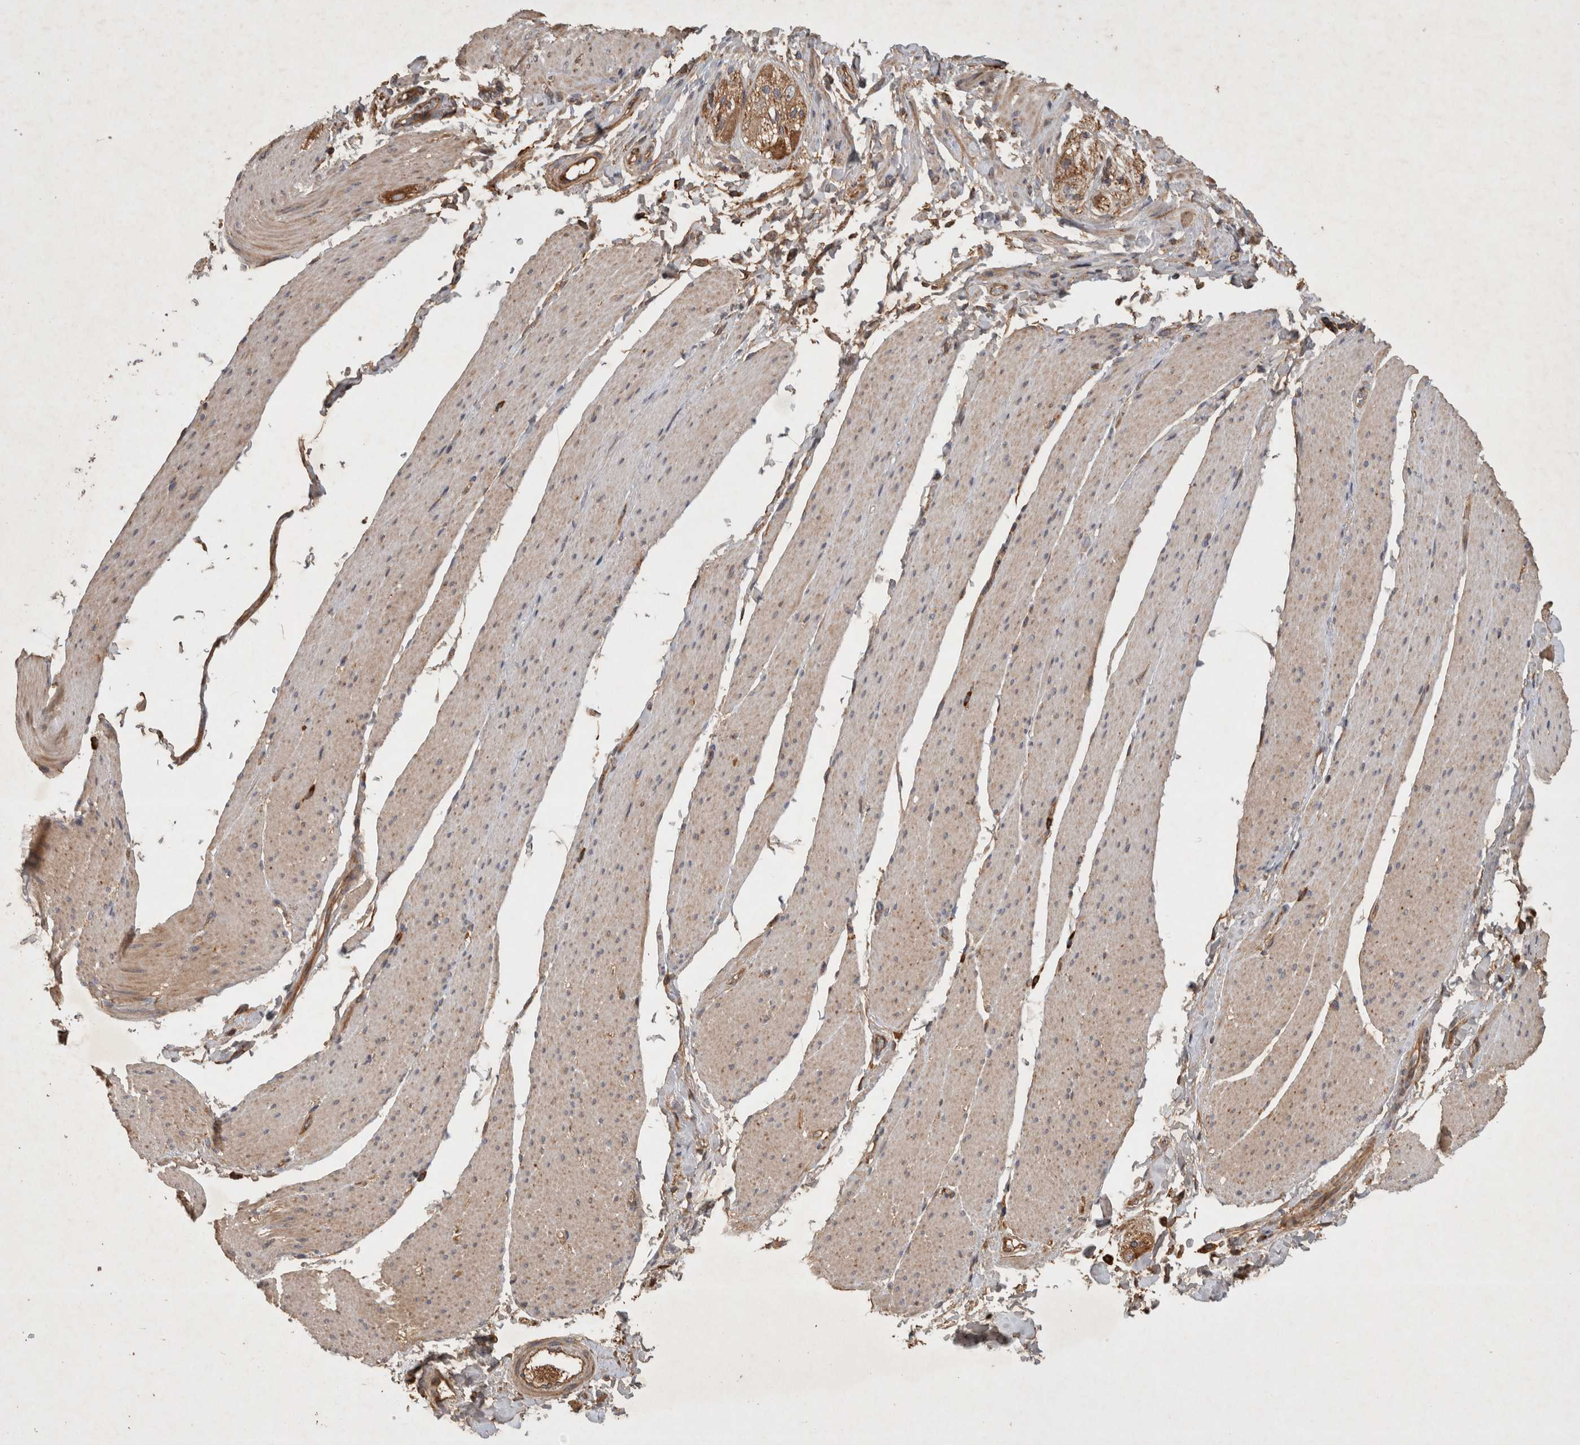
{"staining": {"intensity": "weak", "quantity": ">75%", "location": "cytoplasmic/membranous"}, "tissue": "smooth muscle", "cell_type": "Smooth muscle cells", "image_type": "normal", "snomed": [{"axis": "morphology", "description": "Normal tissue, NOS"}, {"axis": "topography", "description": "Smooth muscle"}, {"axis": "topography", "description": "Small intestine"}], "caption": "Weak cytoplasmic/membranous expression for a protein is present in about >75% of smooth muscle cells of benign smooth muscle using immunohistochemistry (IHC).", "gene": "SERAC1", "patient": {"sex": "female", "age": 84}}